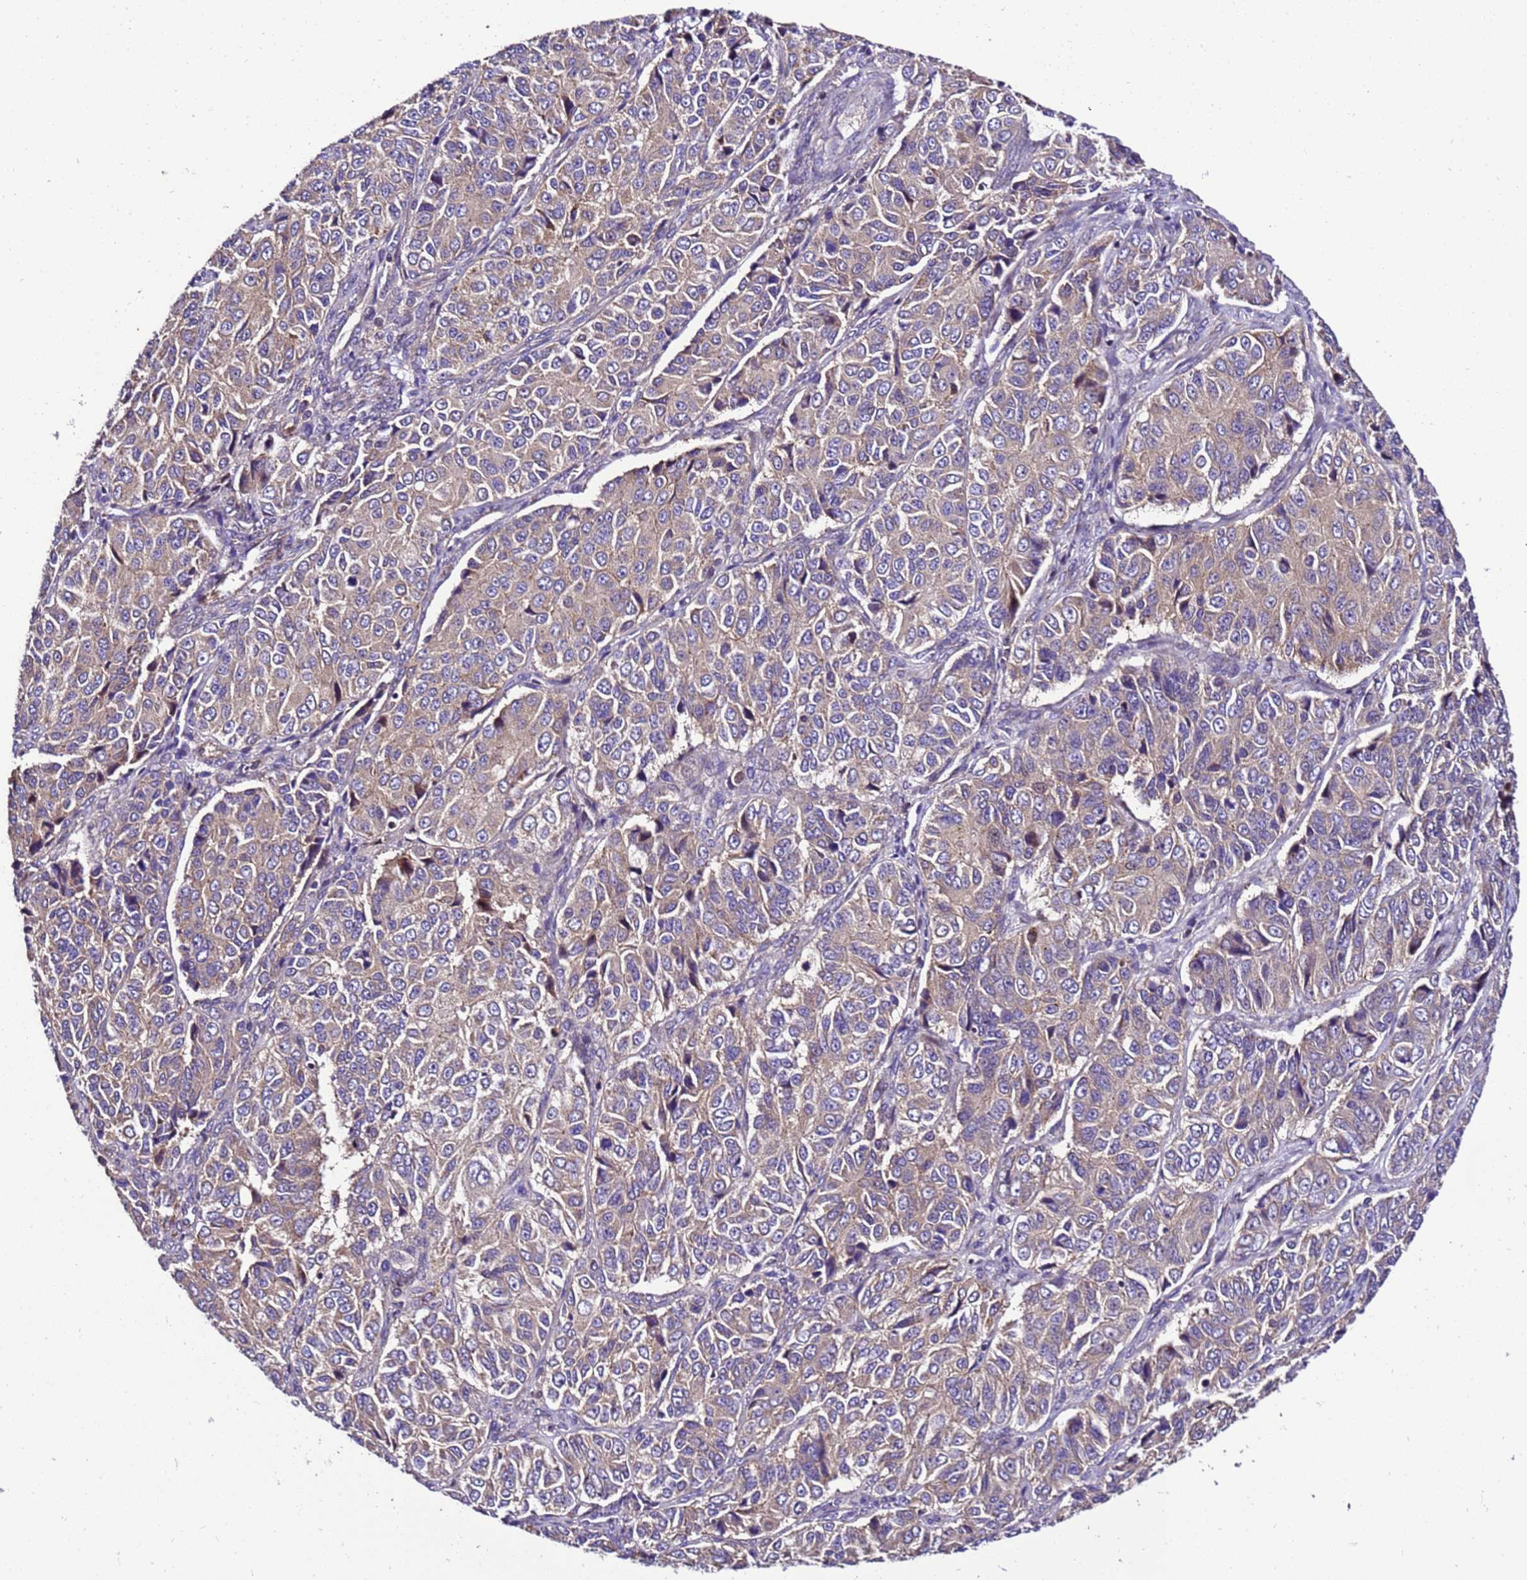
{"staining": {"intensity": "weak", "quantity": "25%-75%", "location": "cytoplasmic/membranous"}, "tissue": "ovarian cancer", "cell_type": "Tumor cells", "image_type": "cancer", "snomed": [{"axis": "morphology", "description": "Carcinoma, endometroid"}, {"axis": "topography", "description": "Ovary"}], "caption": "Immunohistochemical staining of human endometroid carcinoma (ovarian) demonstrates weak cytoplasmic/membranous protein expression in about 25%-75% of tumor cells.", "gene": "ZNF417", "patient": {"sex": "female", "age": 51}}